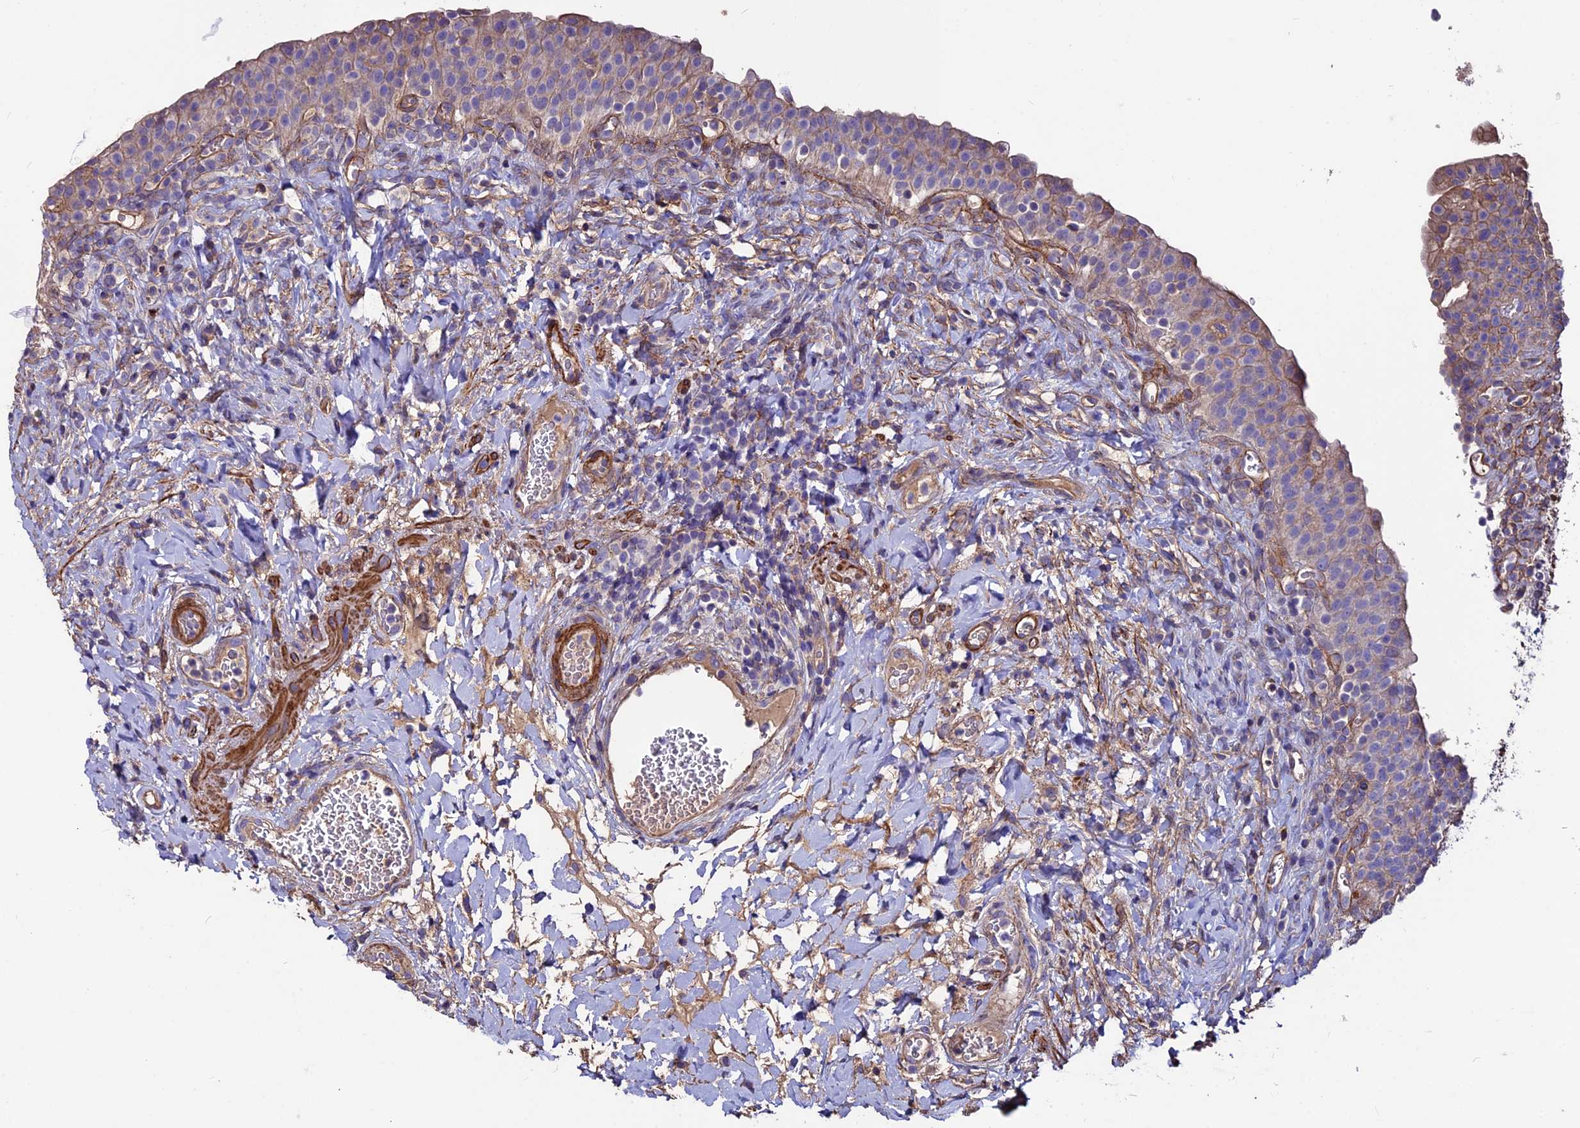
{"staining": {"intensity": "weak", "quantity": "<25%", "location": "cytoplasmic/membranous"}, "tissue": "urinary bladder", "cell_type": "Urothelial cells", "image_type": "normal", "snomed": [{"axis": "morphology", "description": "Normal tissue, NOS"}, {"axis": "morphology", "description": "Inflammation, NOS"}, {"axis": "topography", "description": "Urinary bladder"}], "caption": "Immunohistochemical staining of benign urinary bladder reveals no significant staining in urothelial cells. (DAB (3,3'-diaminobenzidine) immunohistochemistry (IHC), high magnification).", "gene": "EVA1B", "patient": {"sex": "male", "age": 64}}